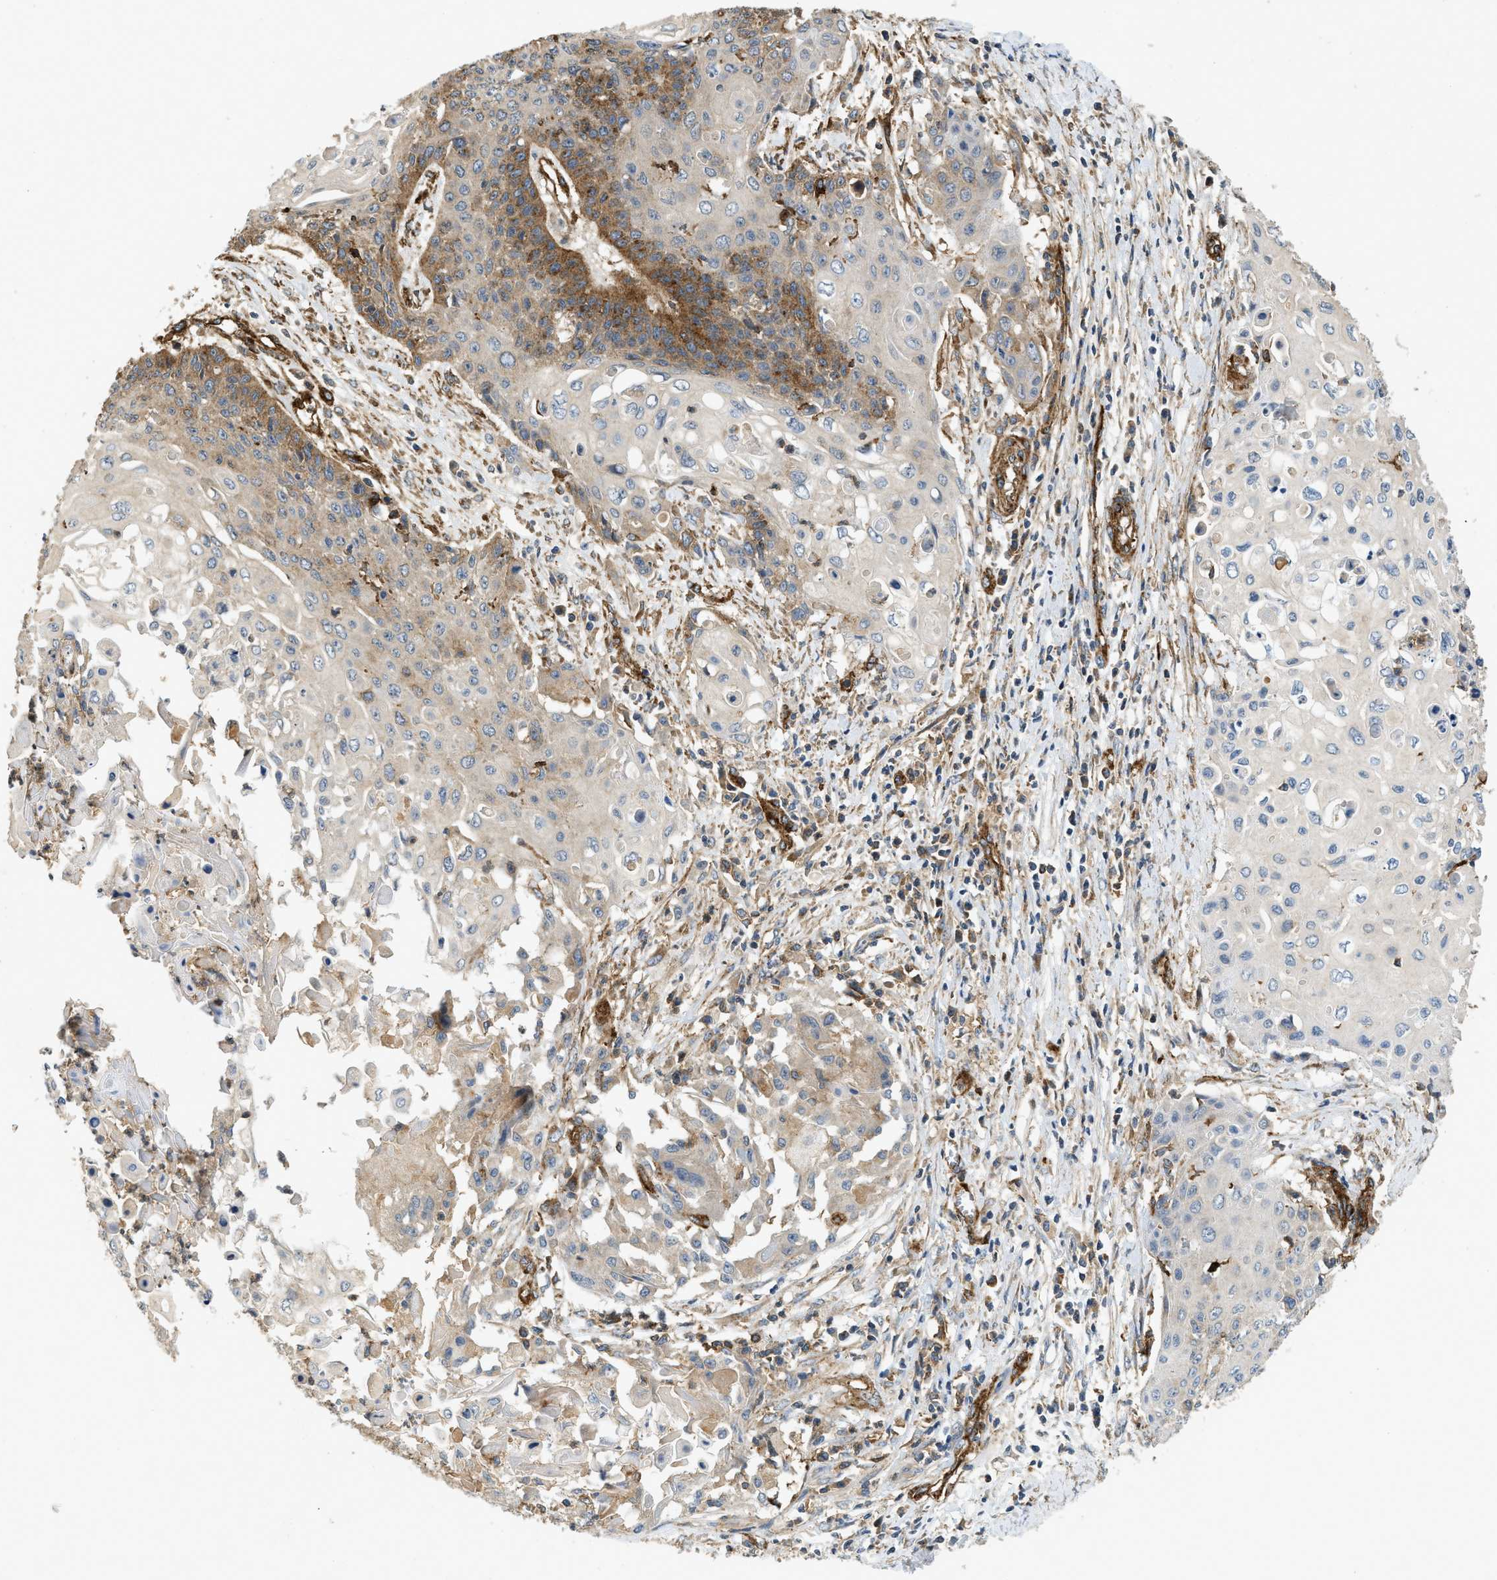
{"staining": {"intensity": "moderate", "quantity": "<25%", "location": "cytoplasmic/membranous"}, "tissue": "cervical cancer", "cell_type": "Tumor cells", "image_type": "cancer", "snomed": [{"axis": "morphology", "description": "Squamous cell carcinoma, NOS"}, {"axis": "topography", "description": "Cervix"}], "caption": "Immunohistochemical staining of cervical cancer (squamous cell carcinoma) demonstrates moderate cytoplasmic/membranous protein positivity in about <25% of tumor cells.", "gene": "HIP1", "patient": {"sex": "female", "age": 39}}